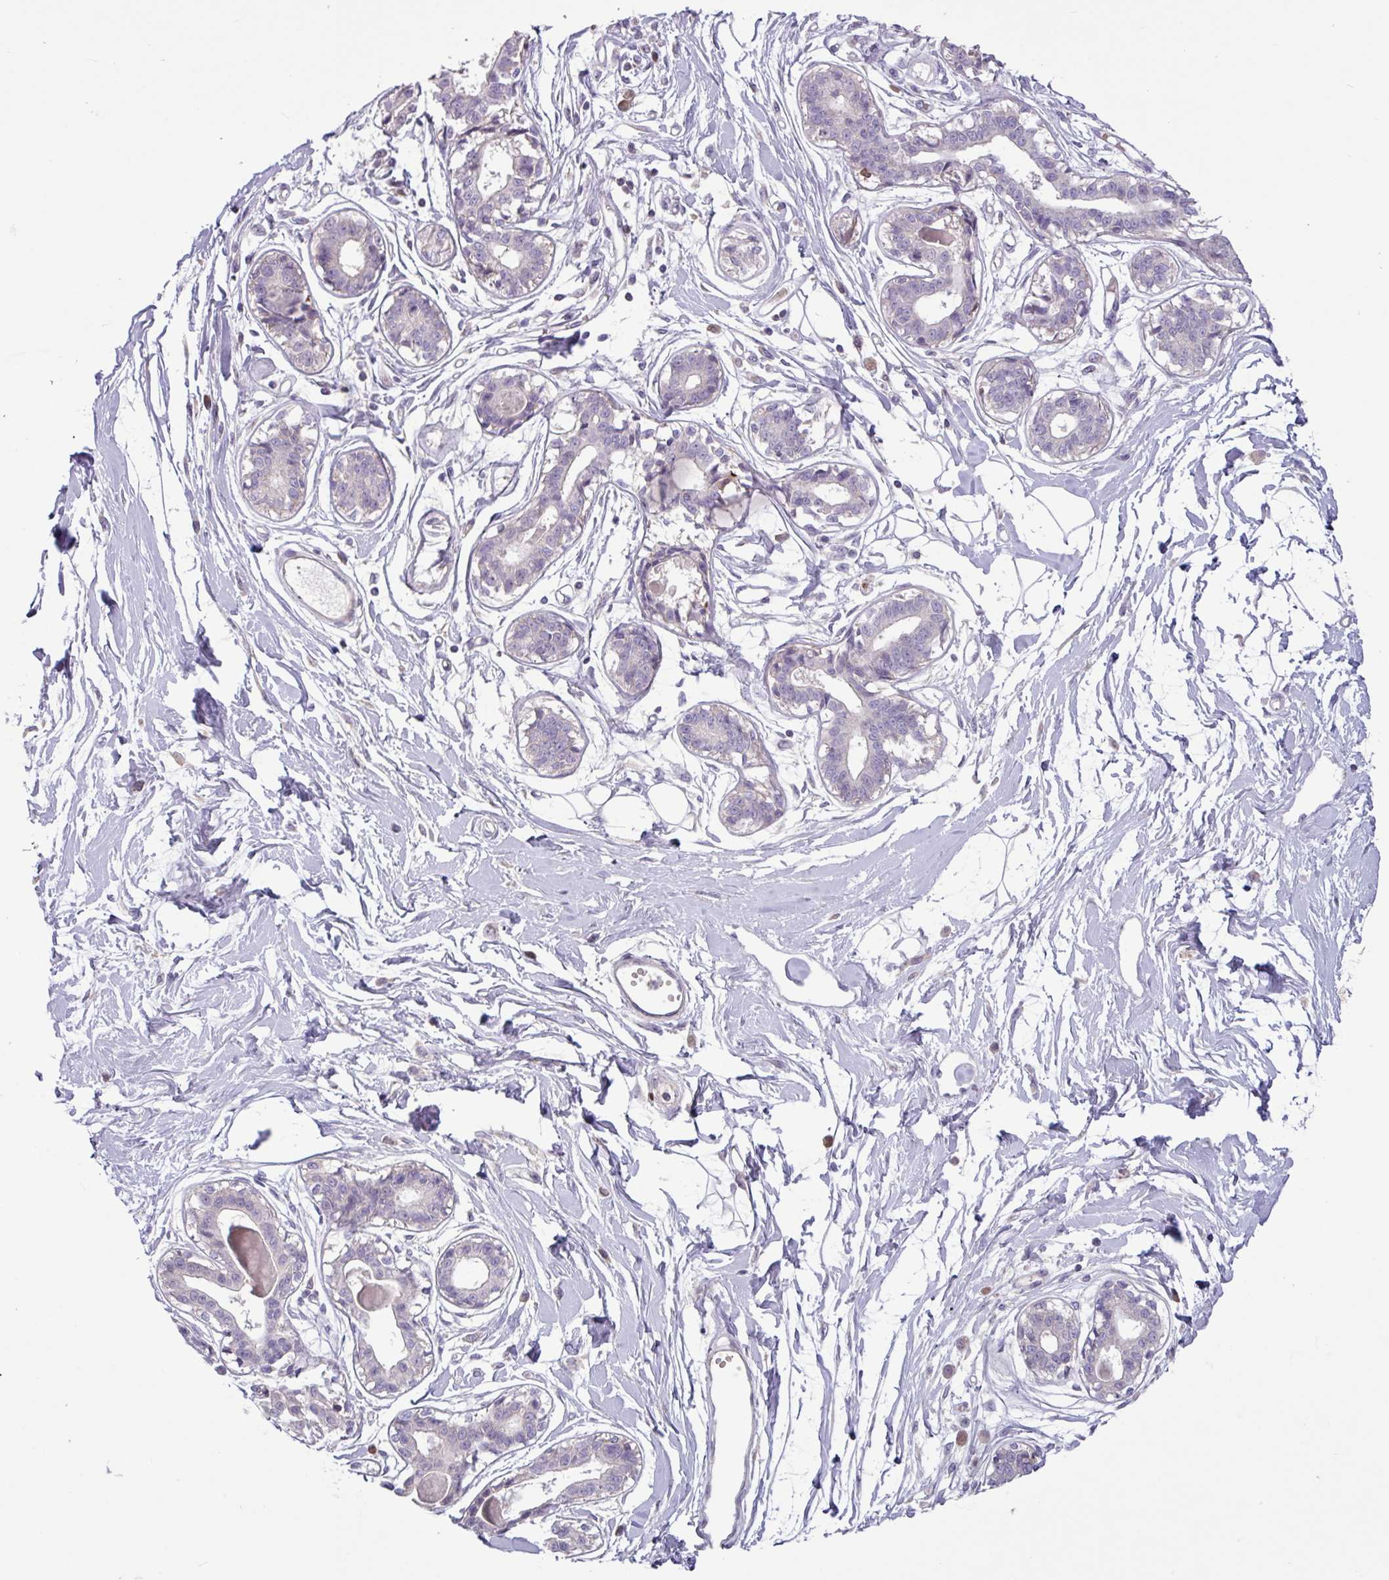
{"staining": {"intensity": "negative", "quantity": "none", "location": "none"}, "tissue": "breast", "cell_type": "Adipocytes", "image_type": "normal", "snomed": [{"axis": "morphology", "description": "Normal tissue, NOS"}, {"axis": "topography", "description": "Breast"}], "caption": "Human breast stained for a protein using IHC reveals no staining in adipocytes.", "gene": "SEC61G", "patient": {"sex": "female", "age": 45}}